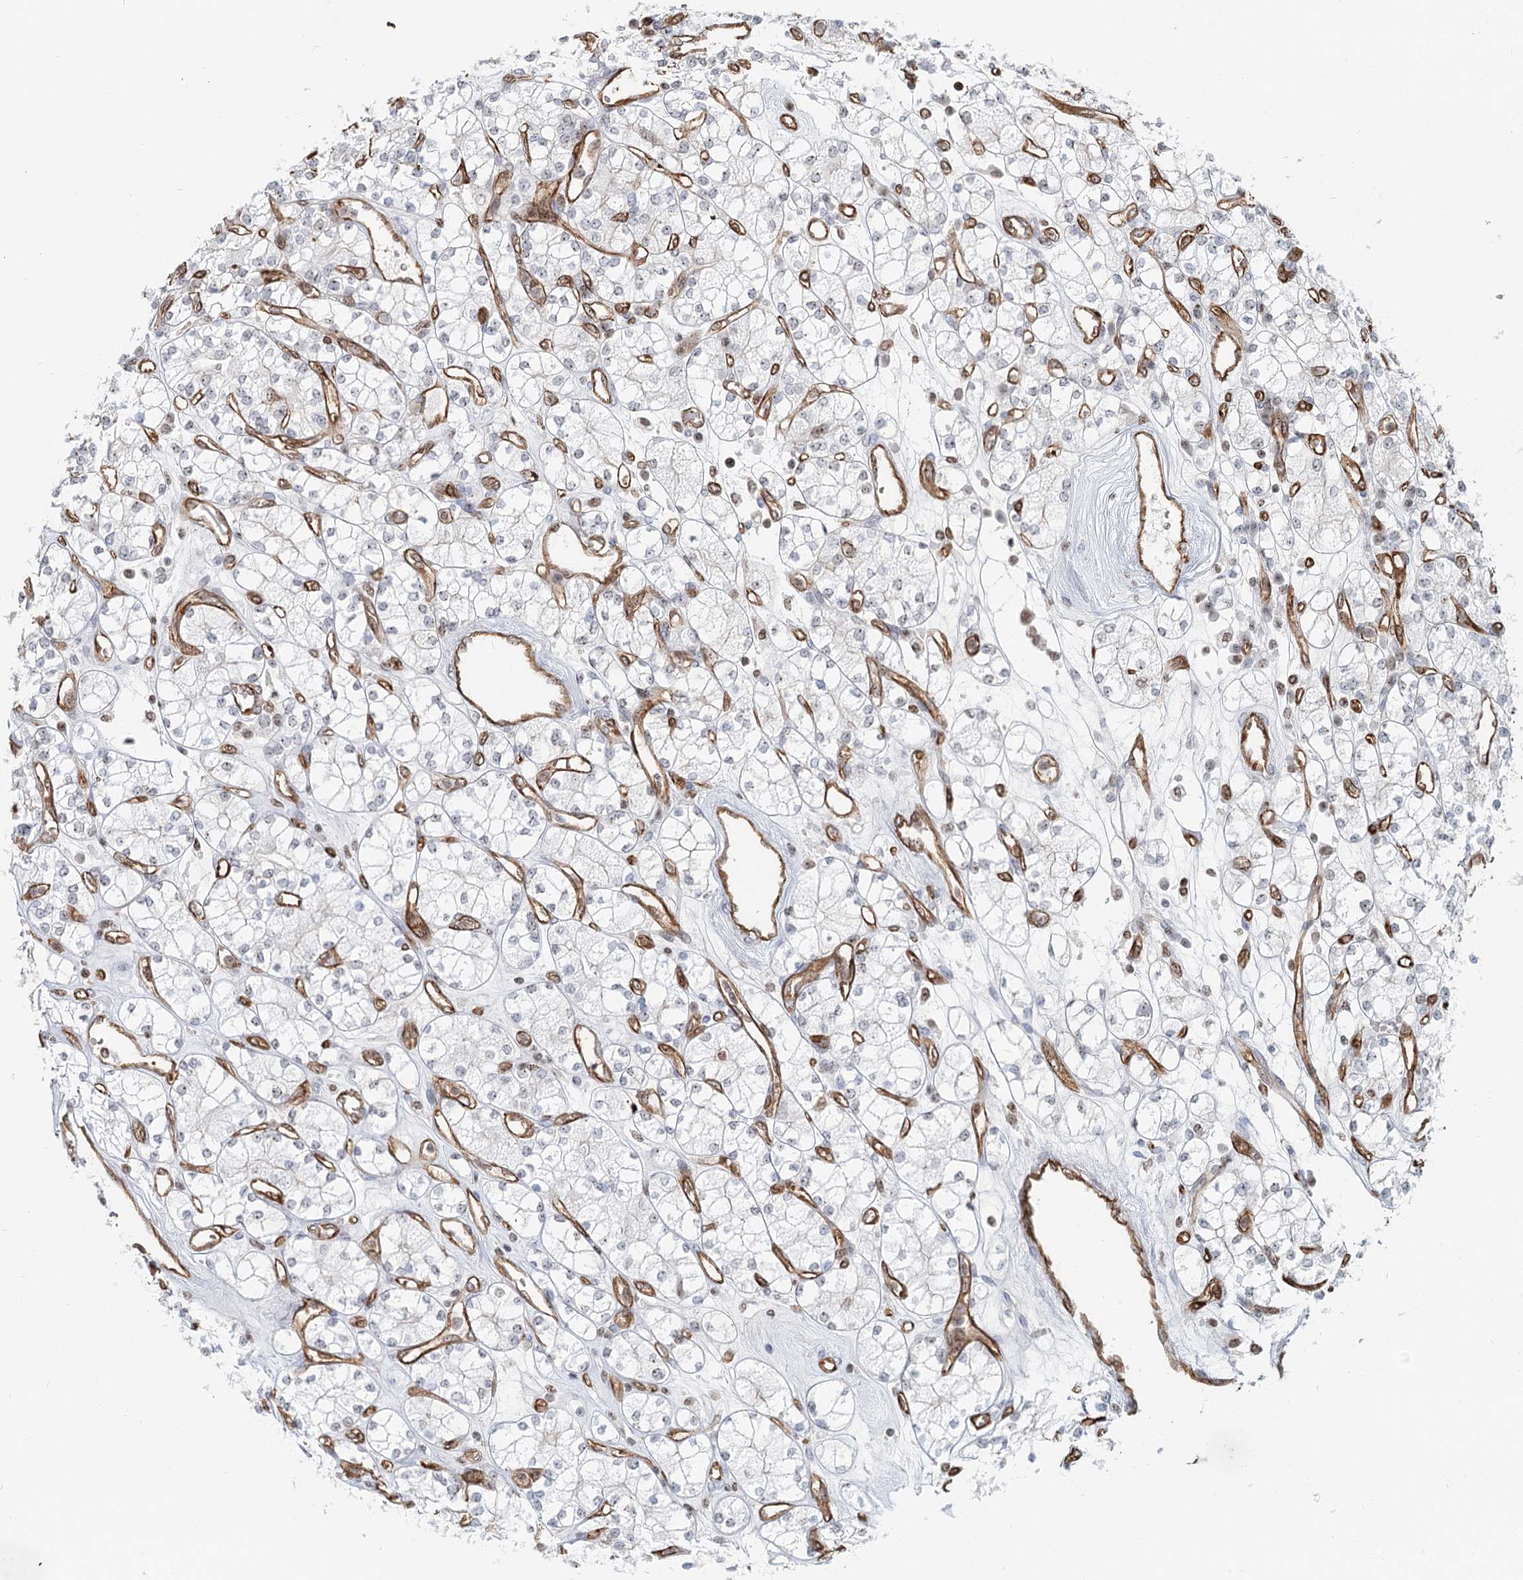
{"staining": {"intensity": "negative", "quantity": "none", "location": "none"}, "tissue": "renal cancer", "cell_type": "Tumor cells", "image_type": "cancer", "snomed": [{"axis": "morphology", "description": "Adenocarcinoma, NOS"}, {"axis": "topography", "description": "Kidney"}], "caption": "The photomicrograph demonstrates no staining of tumor cells in renal cancer.", "gene": "ZFYVE28", "patient": {"sex": "male", "age": 77}}